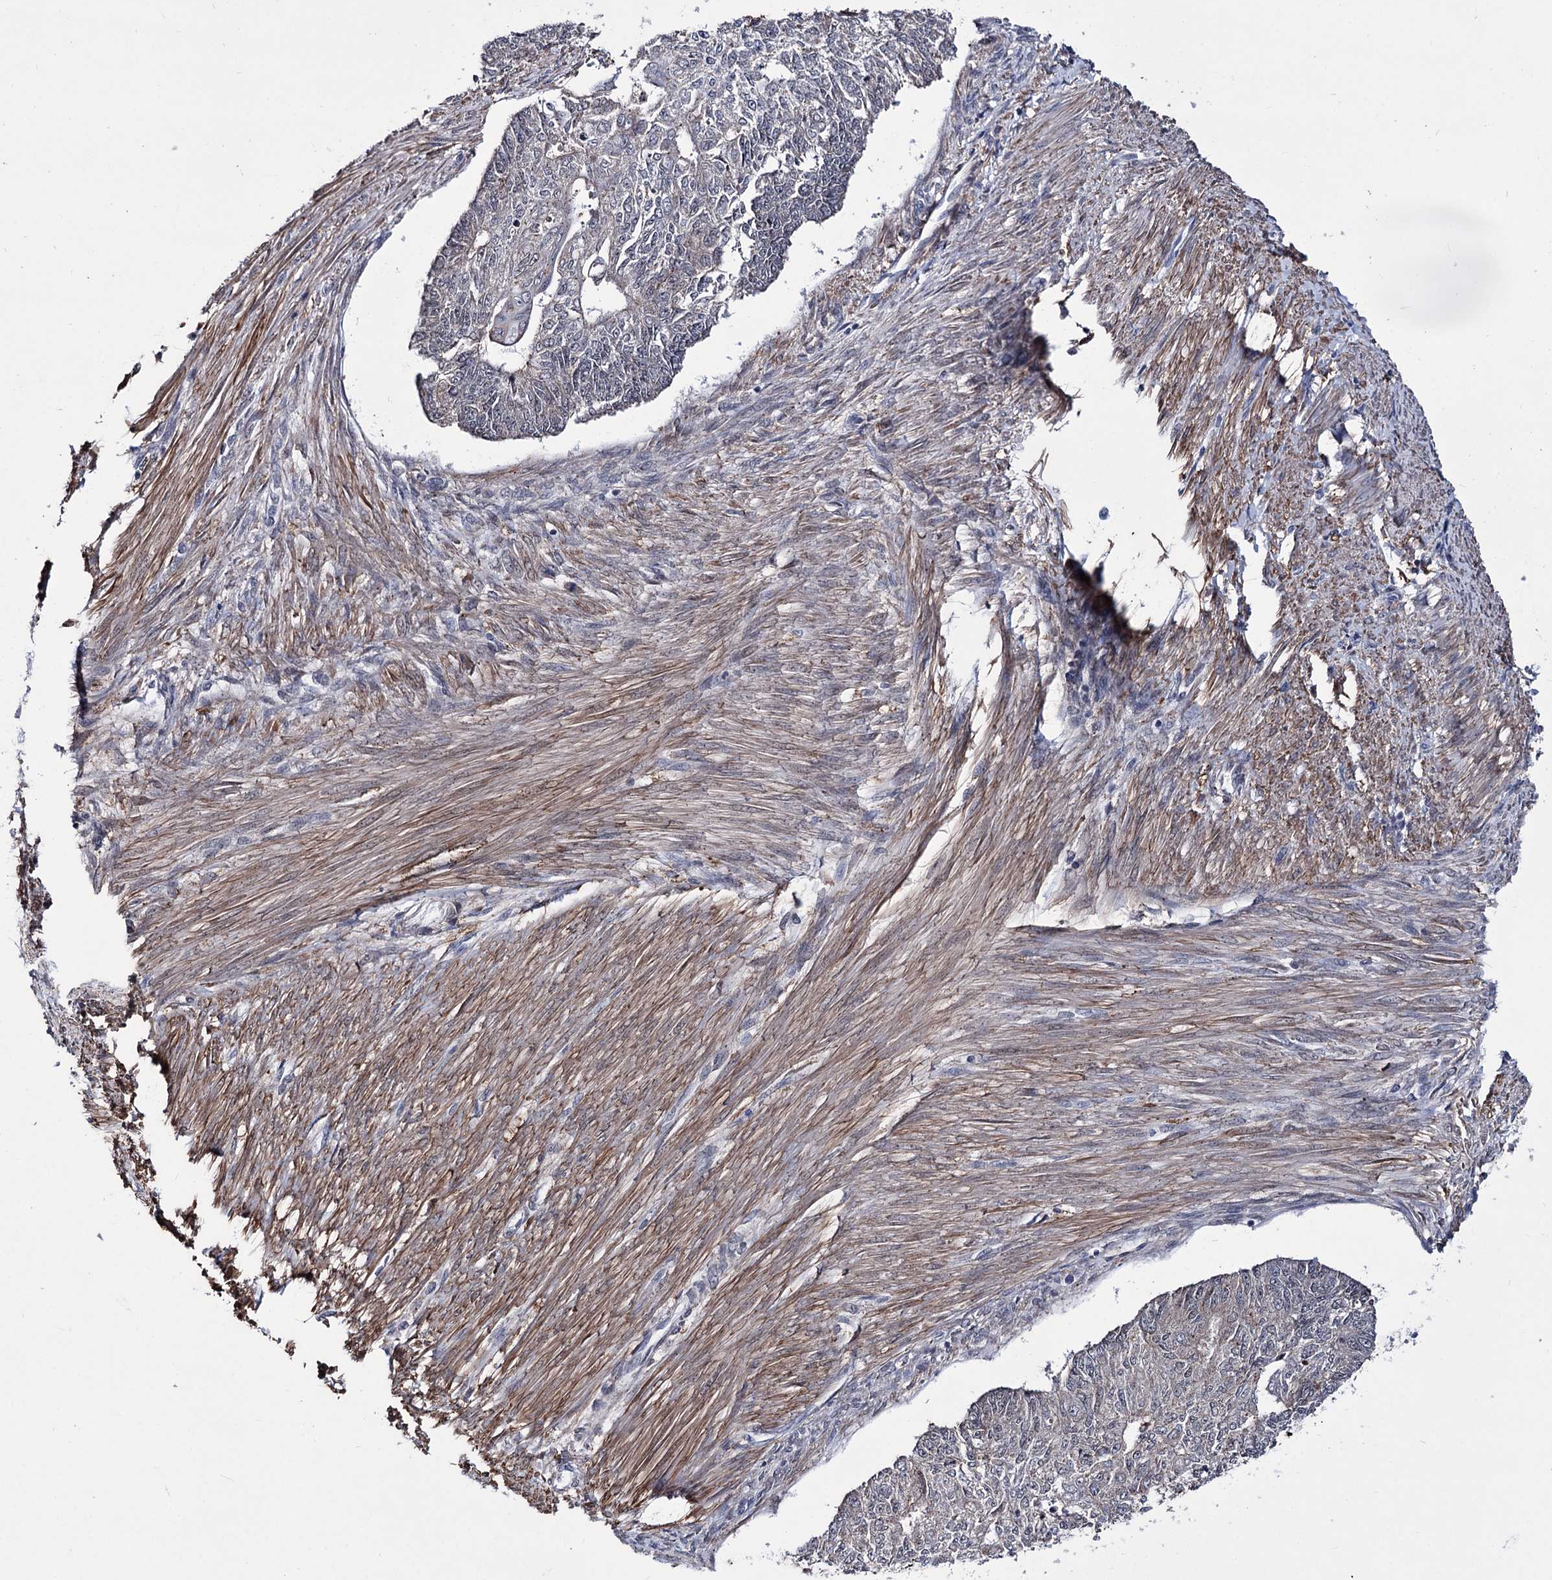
{"staining": {"intensity": "negative", "quantity": "none", "location": "none"}, "tissue": "endometrial cancer", "cell_type": "Tumor cells", "image_type": "cancer", "snomed": [{"axis": "morphology", "description": "Adenocarcinoma, NOS"}, {"axis": "topography", "description": "Endometrium"}], "caption": "An IHC histopathology image of endometrial cancer is shown. There is no staining in tumor cells of endometrial cancer. The staining was performed using DAB to visualize the protein expression in brown, while the nuclei were stained in blue with hematoxylin (Magnification: 20x).", "gene": "PPRC1", "patient": {"sex": "female", "age": 32}}